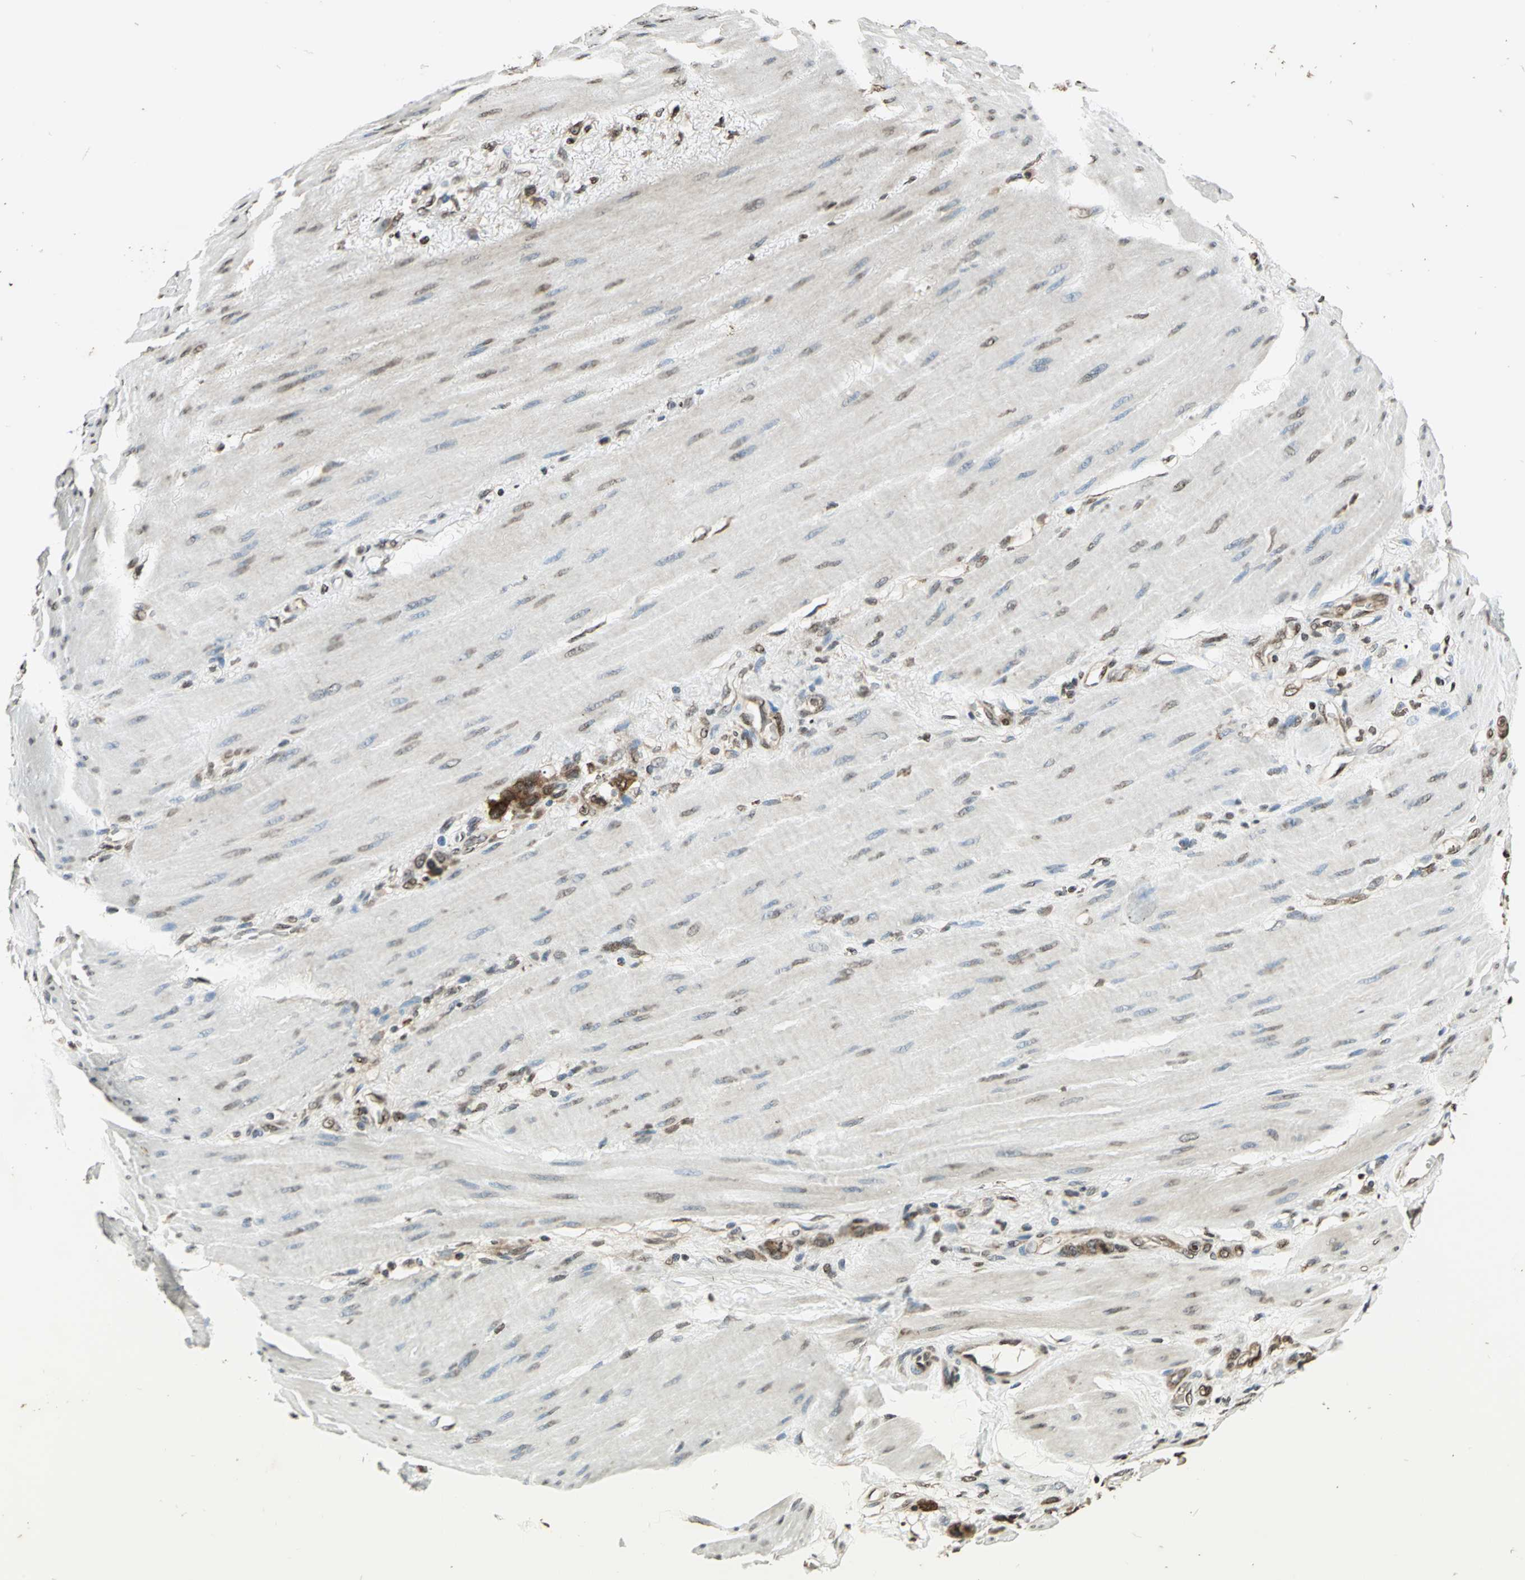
{"staining": {"intensity": "moderate", "quantity": ">75%", "location": "cytoplasmic/membranous,nuclear"}, "tissue": "stomach cancer", "cell_type": "Tumor cells", "image_type": "cancer", "snomed": [{"axis": "morphology", "description": "Normal tissue, NOS"}, {"axis": "morphology", "description": "Adenocarcinoma, NOS"}, {"axis": "topography", "description": "Stomach"}], "caption": "Immunohistochemistry (IHC) (DAB) staining of human stomach cancer exhibits moderate cytoplasmic/membranous and nuclear protein positivity in approximately >75% of tumor cells. Nuclei are stained in blue.", "gene": "LGALS3", "patient": {"sex": "male", "age": 82}}